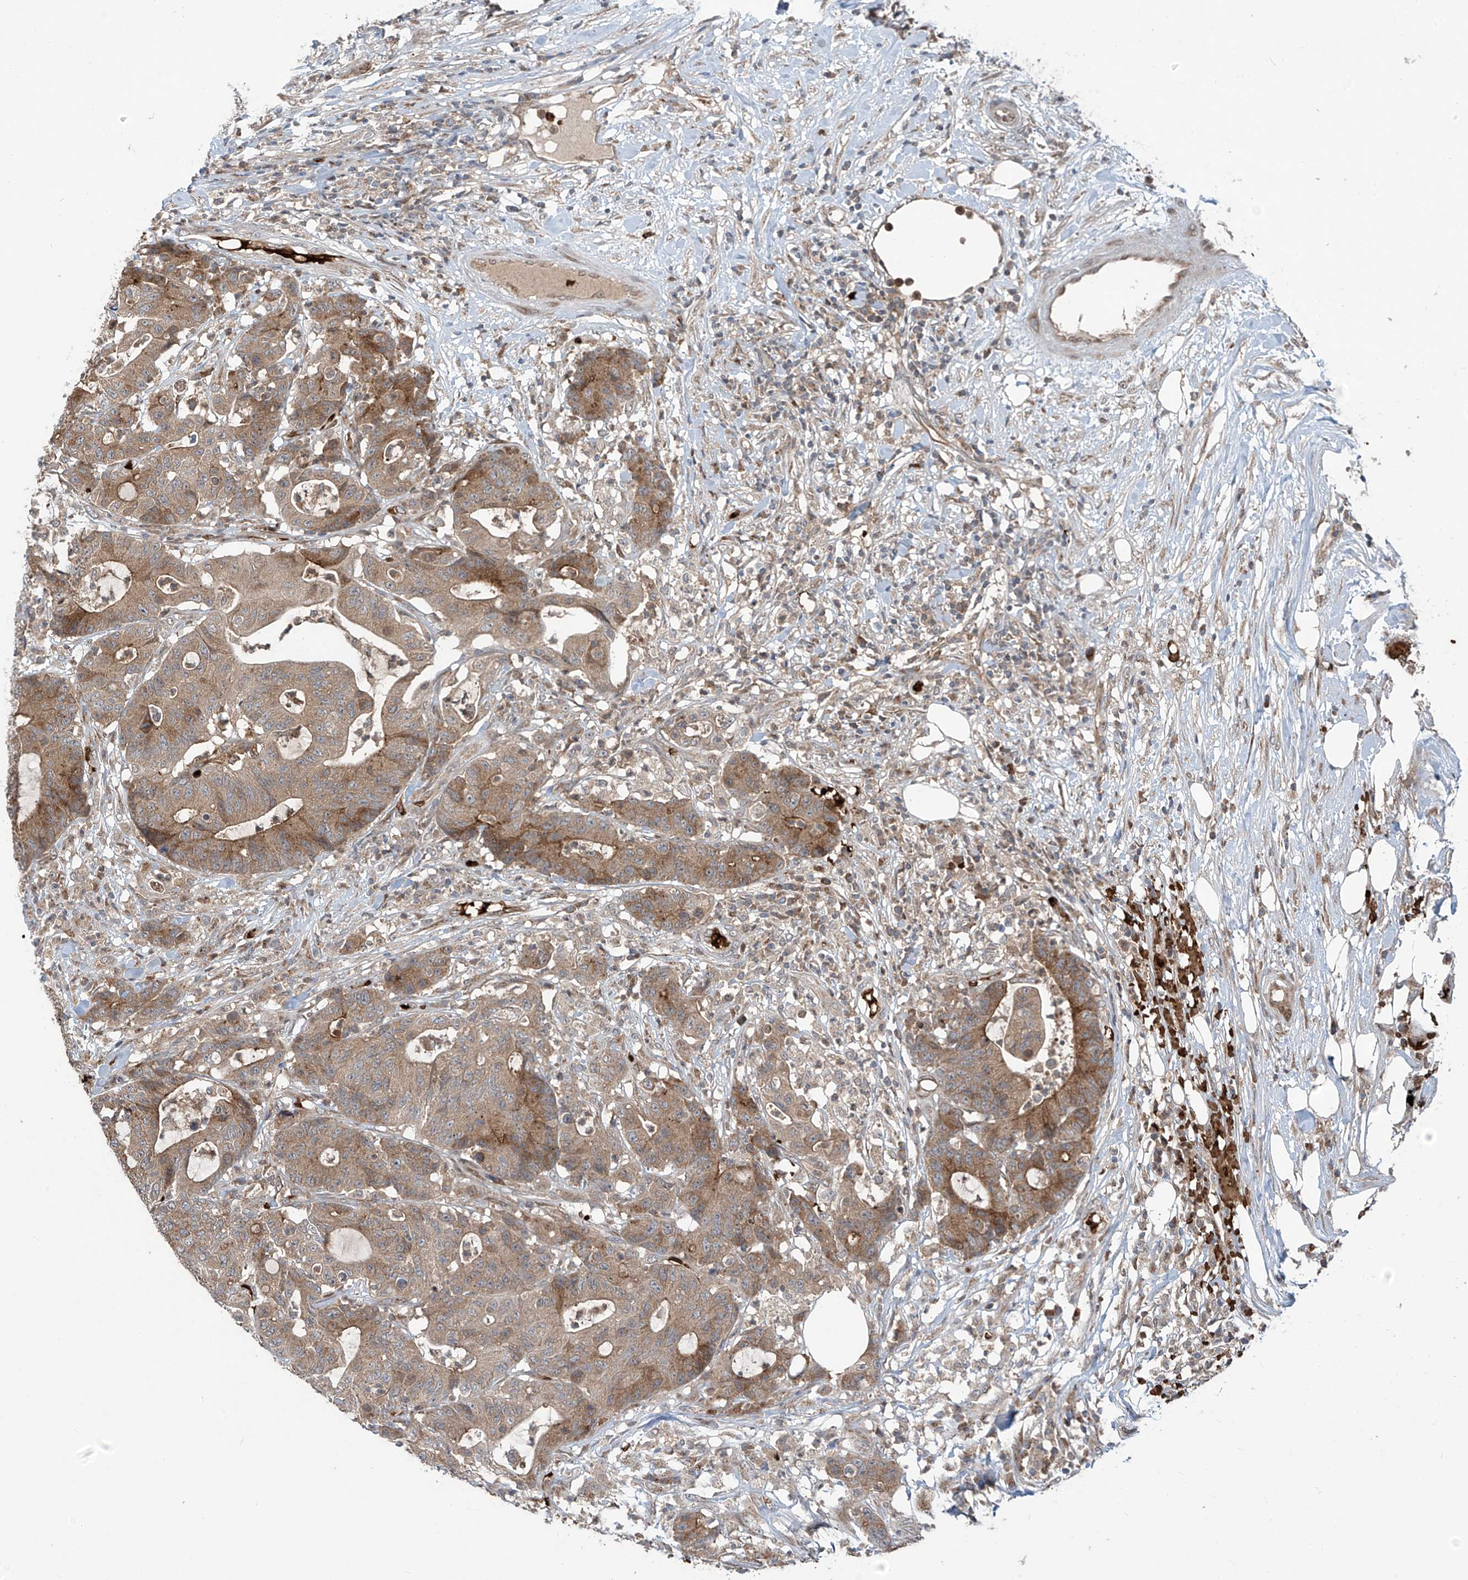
{"staining": {"intensity": "moderate", "quantity": ">75%", "location": "cytoplasmic/membranous"}, "tissue": "colorectal cancer", "cell_type": "Tumor cells", "image_type": "cancer", "snomed": [{"axis": "morphology", "description": "Adenocarcinoma, NOS"}, {"axis": "topography", "description": "Colon"}], "caption": "Immunohistochemistry image of neoplastic tissue: human adenocarcinoma (colorectal) stained using immunohistochemistry (IHC) demonstrates medium levels of moderate protein expression localized specifically in the cytoplasmic/membranous of tumor cells, appearing as a cytoplasmic/membranous brown color.", "gene": "ZDHHC9", "patient": {"sex": "female", "age": 84}}